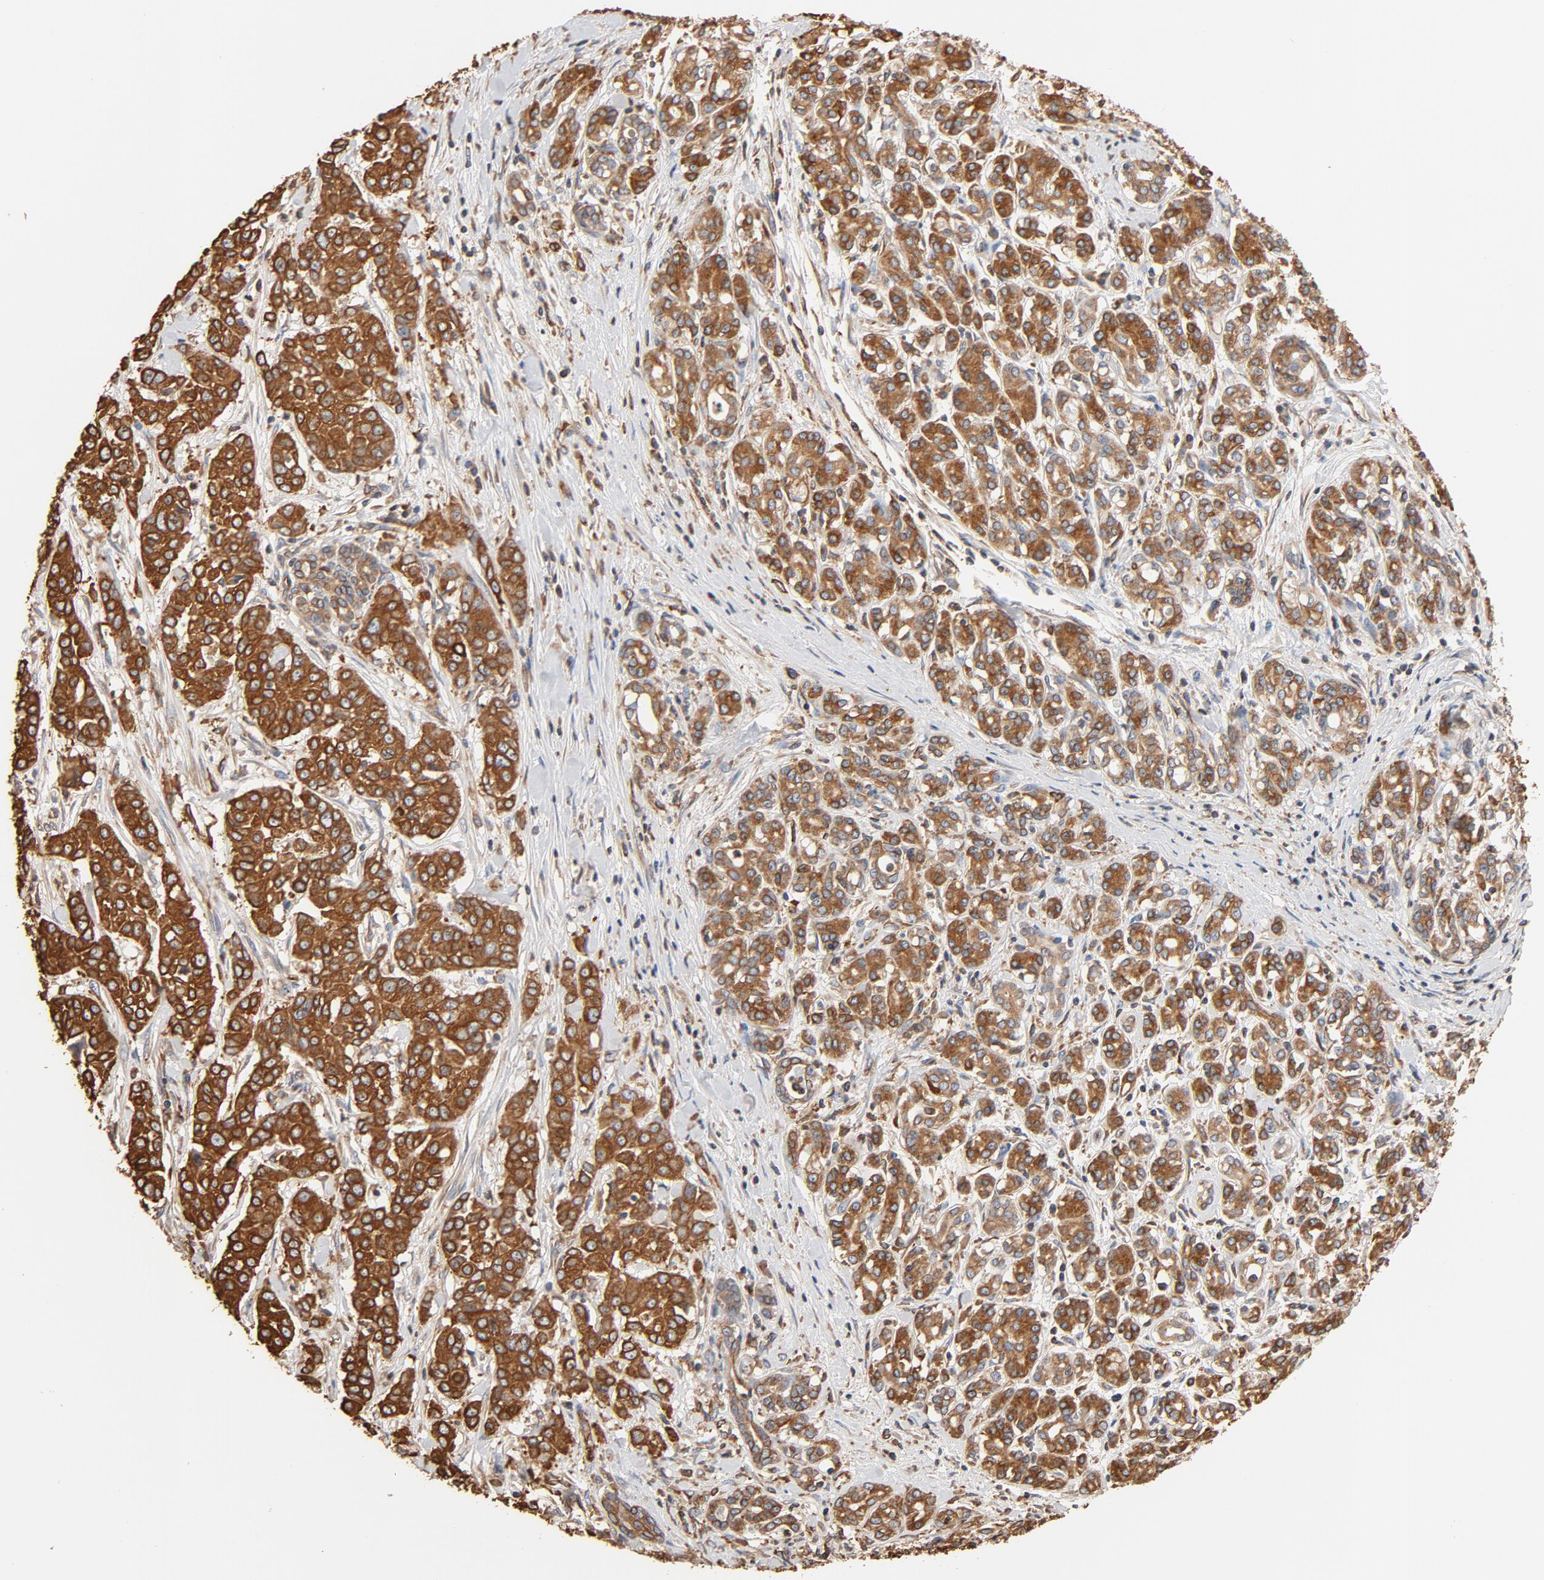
{"staining": {"intensity": "strong", "quantity": ">75%", "location": "cytoplasmic/membranous"}, "tissue": "pancreatic cancer", "cell_type": "Tumor cells", "image_type": "cancer", "snomed": [{"axis": "morphology", "description": "Adenocarcinoma, NOS"}, {"axis": "topography", "description": "Pancreas"}], "caption": "A micrograph showing strong cytoplasmic/membranous staining in about >75% of tumor cells in pancreatic cancer, as visualized by brown immunohistochemical staining.", "gene": "BCAP31", "patient": {"sex": "female", "age": 52}}